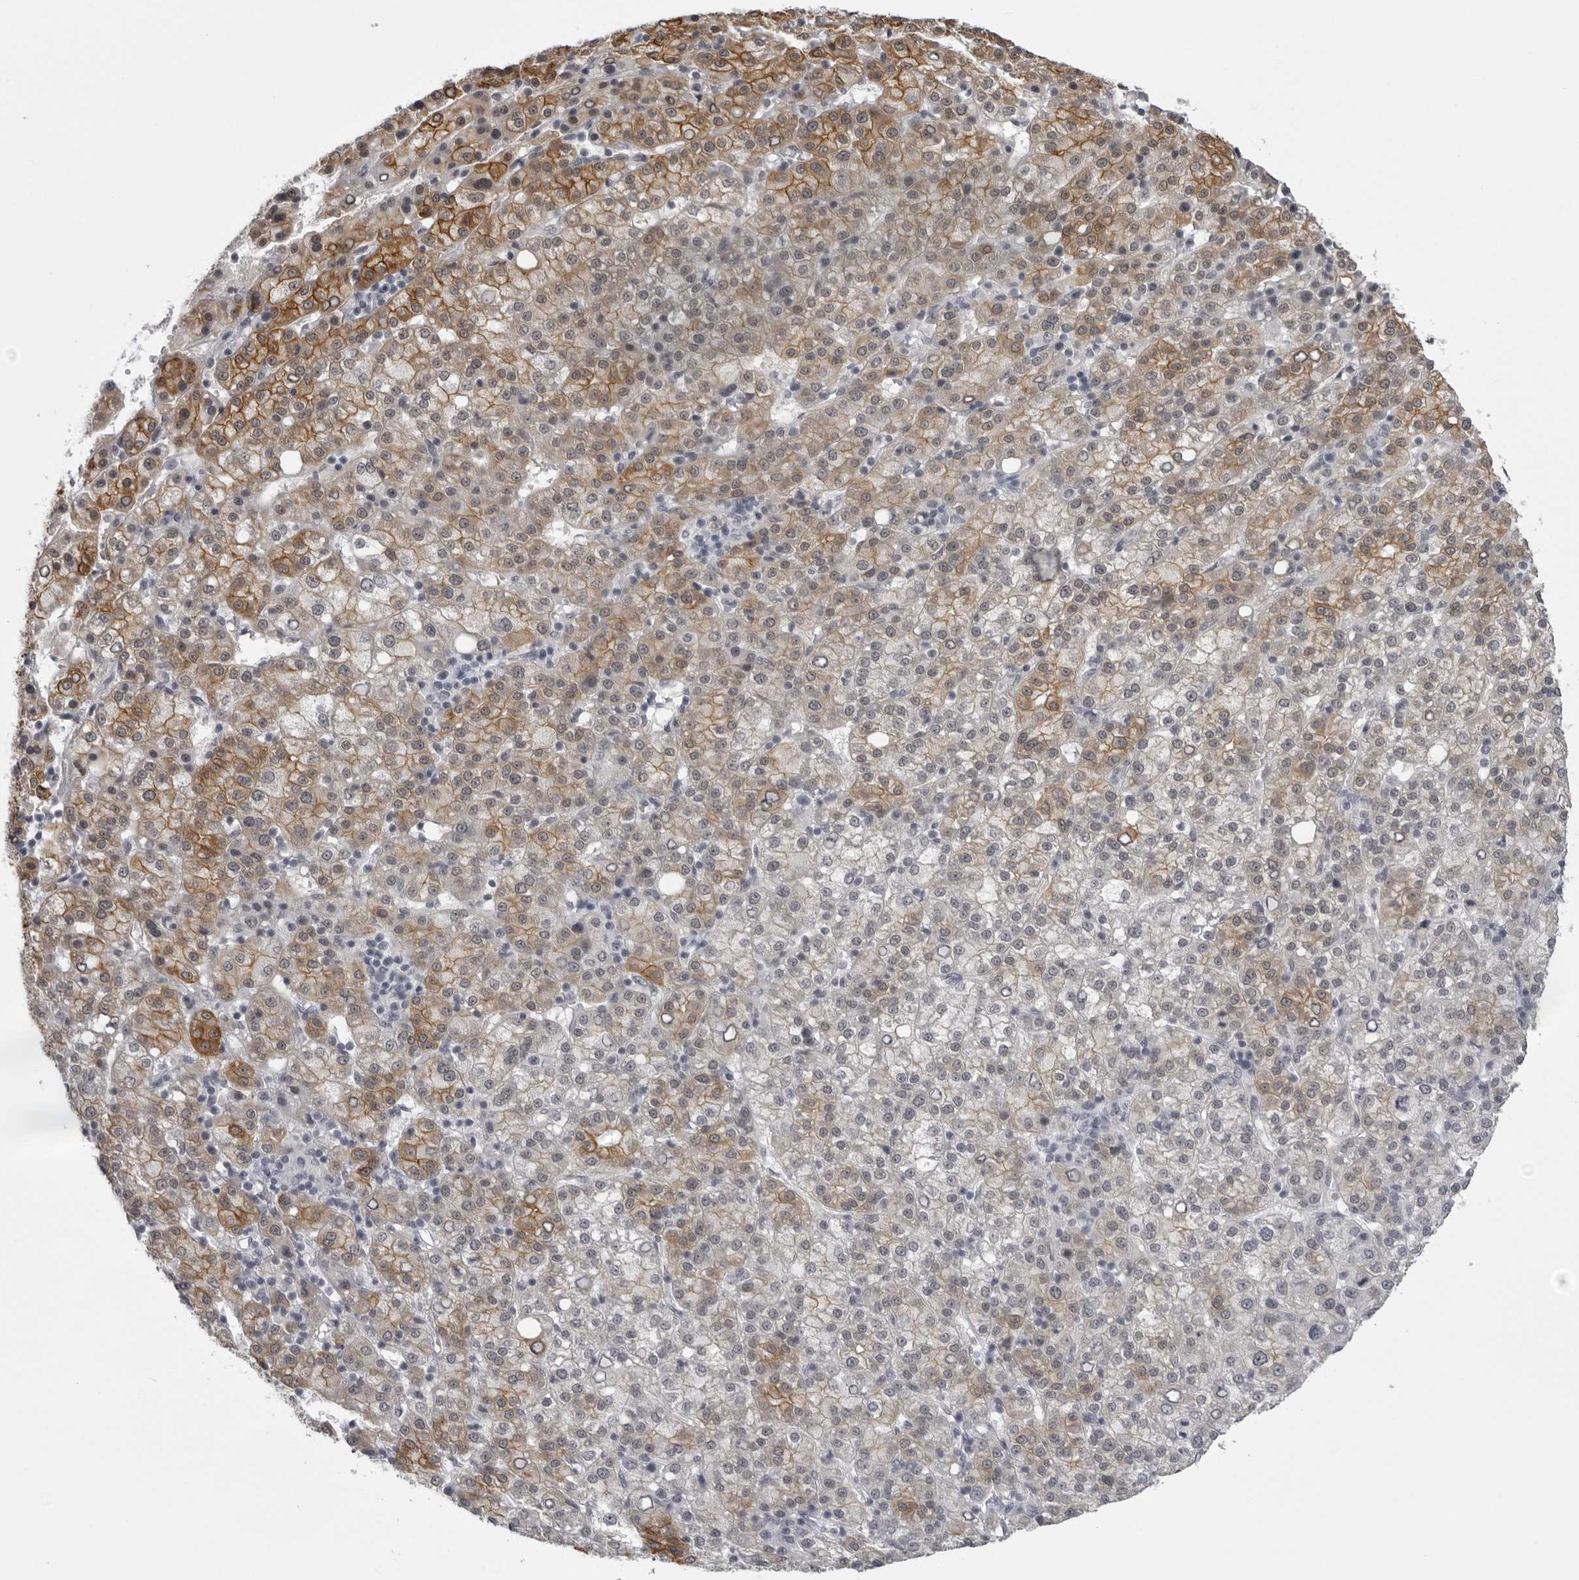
{"staining": {"intensity": "moderate", "quantity": "25%-75%", "location": "cytoplasmic/membranous"}, "tissue": "liver cancer", "cell_type": "Tumor cells", "image_type": "cancer", "snomed": [{"axis": "morphology", "description": "Carcinoma, Hepatocellular, NOS"}, {"axis": "topography", "description": "Liver"}], "caption": "Immunohistochemistry image of neoplastic tissue: human hepatocellular carcinoma (liver) stained using immunohistochemistry shows medium levels of moderate protein expression localized specifically in the cytoplasmic/membranous of tumor cells, appearing as a cytoplasmic/membranous brown color.", "gene": "UROD", "patient": {"sex": "female", "age": 58}}